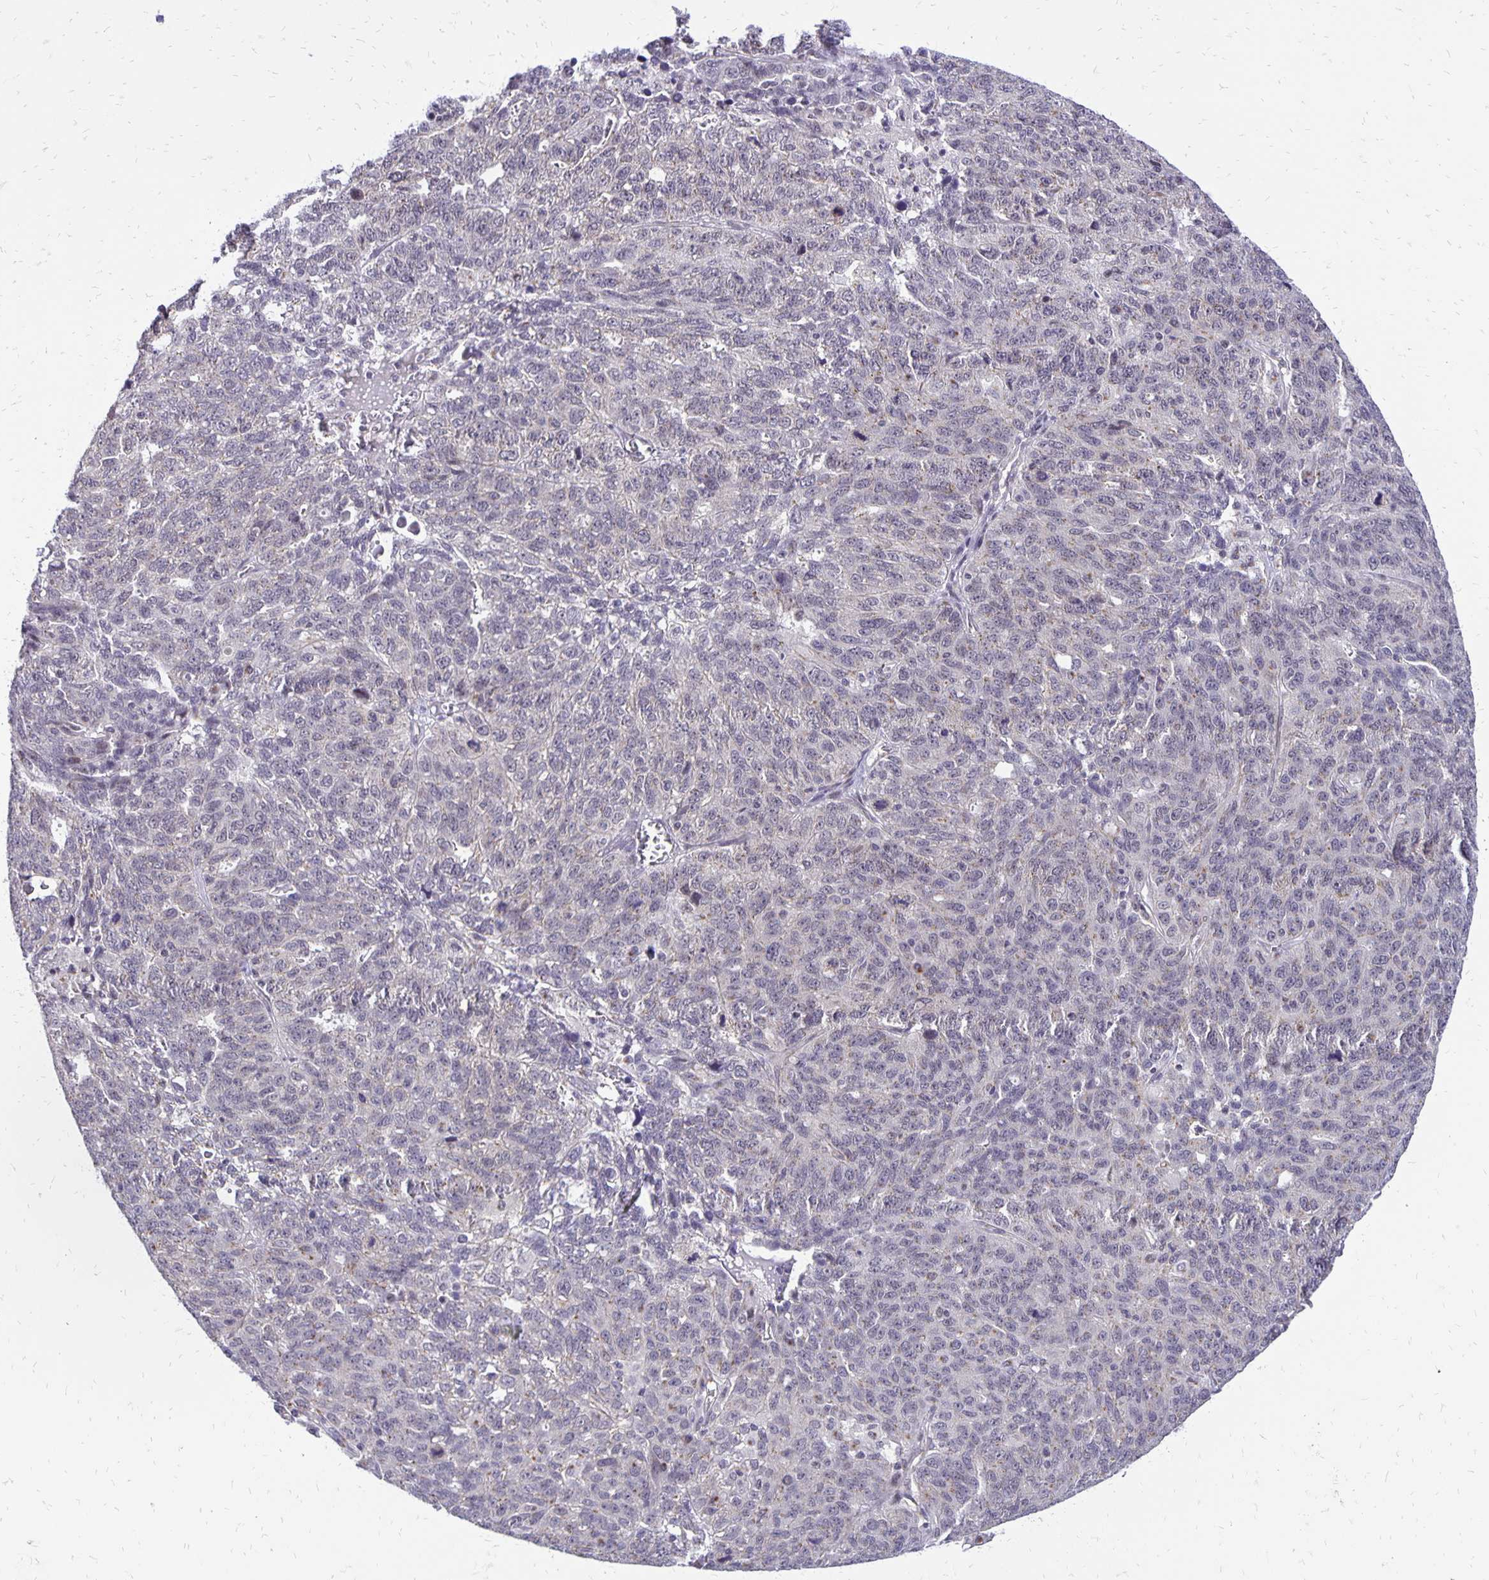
{"staining": {"intensity": "negative", "quantity": "none", "location": "none"}, "tissue": "ovarian cancer", "cell_type": "Tumor cells", "image_type": "cancer", "snomed": [{"axis": "morphology", "description": "Cystadenocarcinoma, serous, NOS"}, {"axis": "topography", "description": "Ovary"}], "caption": "The photomicrograph demonstrates no significant positivity in tumor cells of ovarian cancer.", "gene": "GOLGA5", "patient": {"sex": "female", "age": 71}}